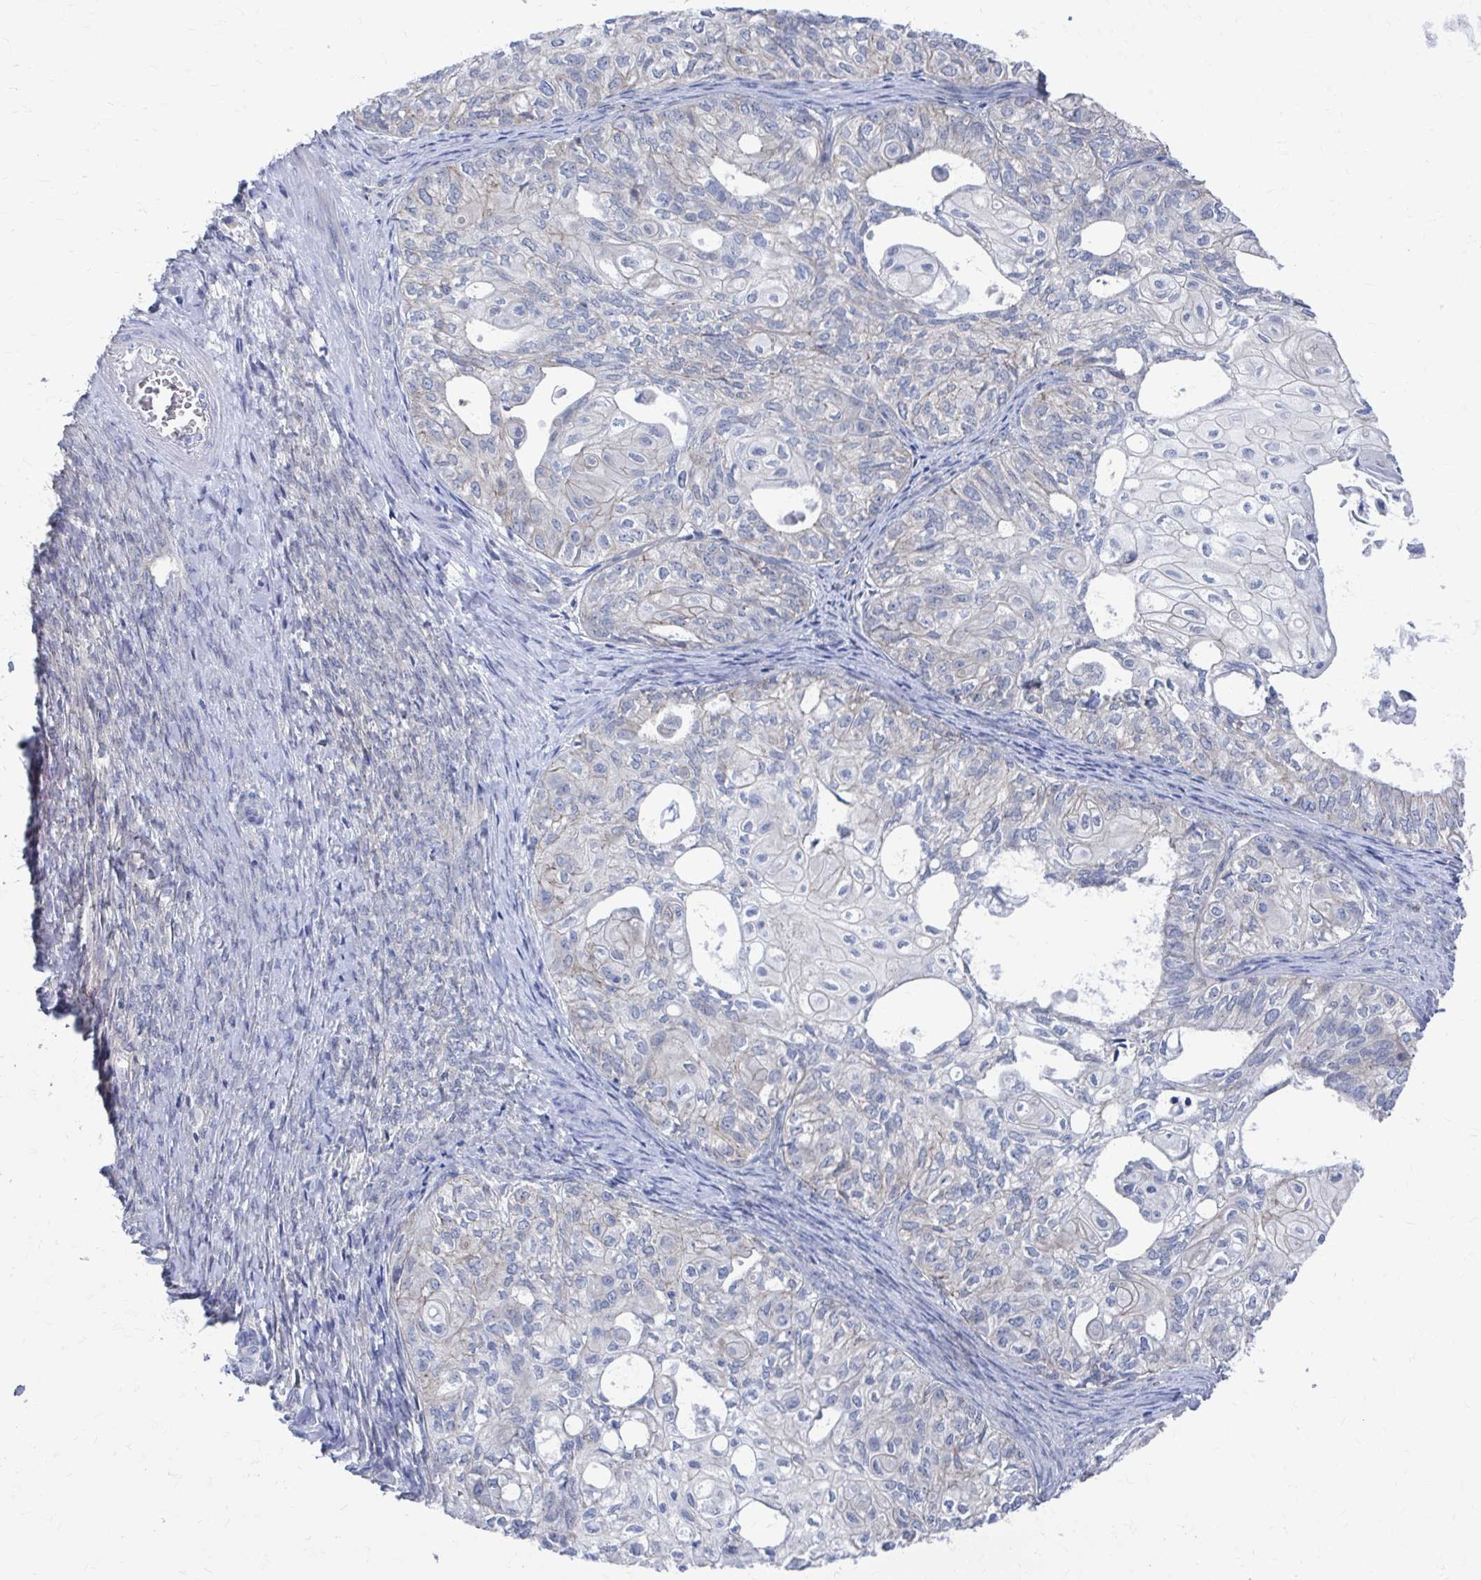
{"staining": {"intensity": "negative", "quantity": "none", "location": "none"}, "tissue": "ovarian cancer", "cell_type": "Tumor cells", "image_type": "cancer", "snomed": [{"axis": "morphology", "description": "Carcinoma, endometroid"}, {"axis": "topography", "description": "Ovary"}], "caption": "Immunohistochemical staining of endometroid carcinoma (ovarian) demonstrates no significant expression in tumor cells. The staining was performed using DAB (3,3'-diaminobenzidine) to visualize the protein expression in brown, while the nuclei were stained in blue with hematoxylin (Magnification: 20x).", "gene": "PLEKHG7", "patient": {"sex": "female", "age": 64}}